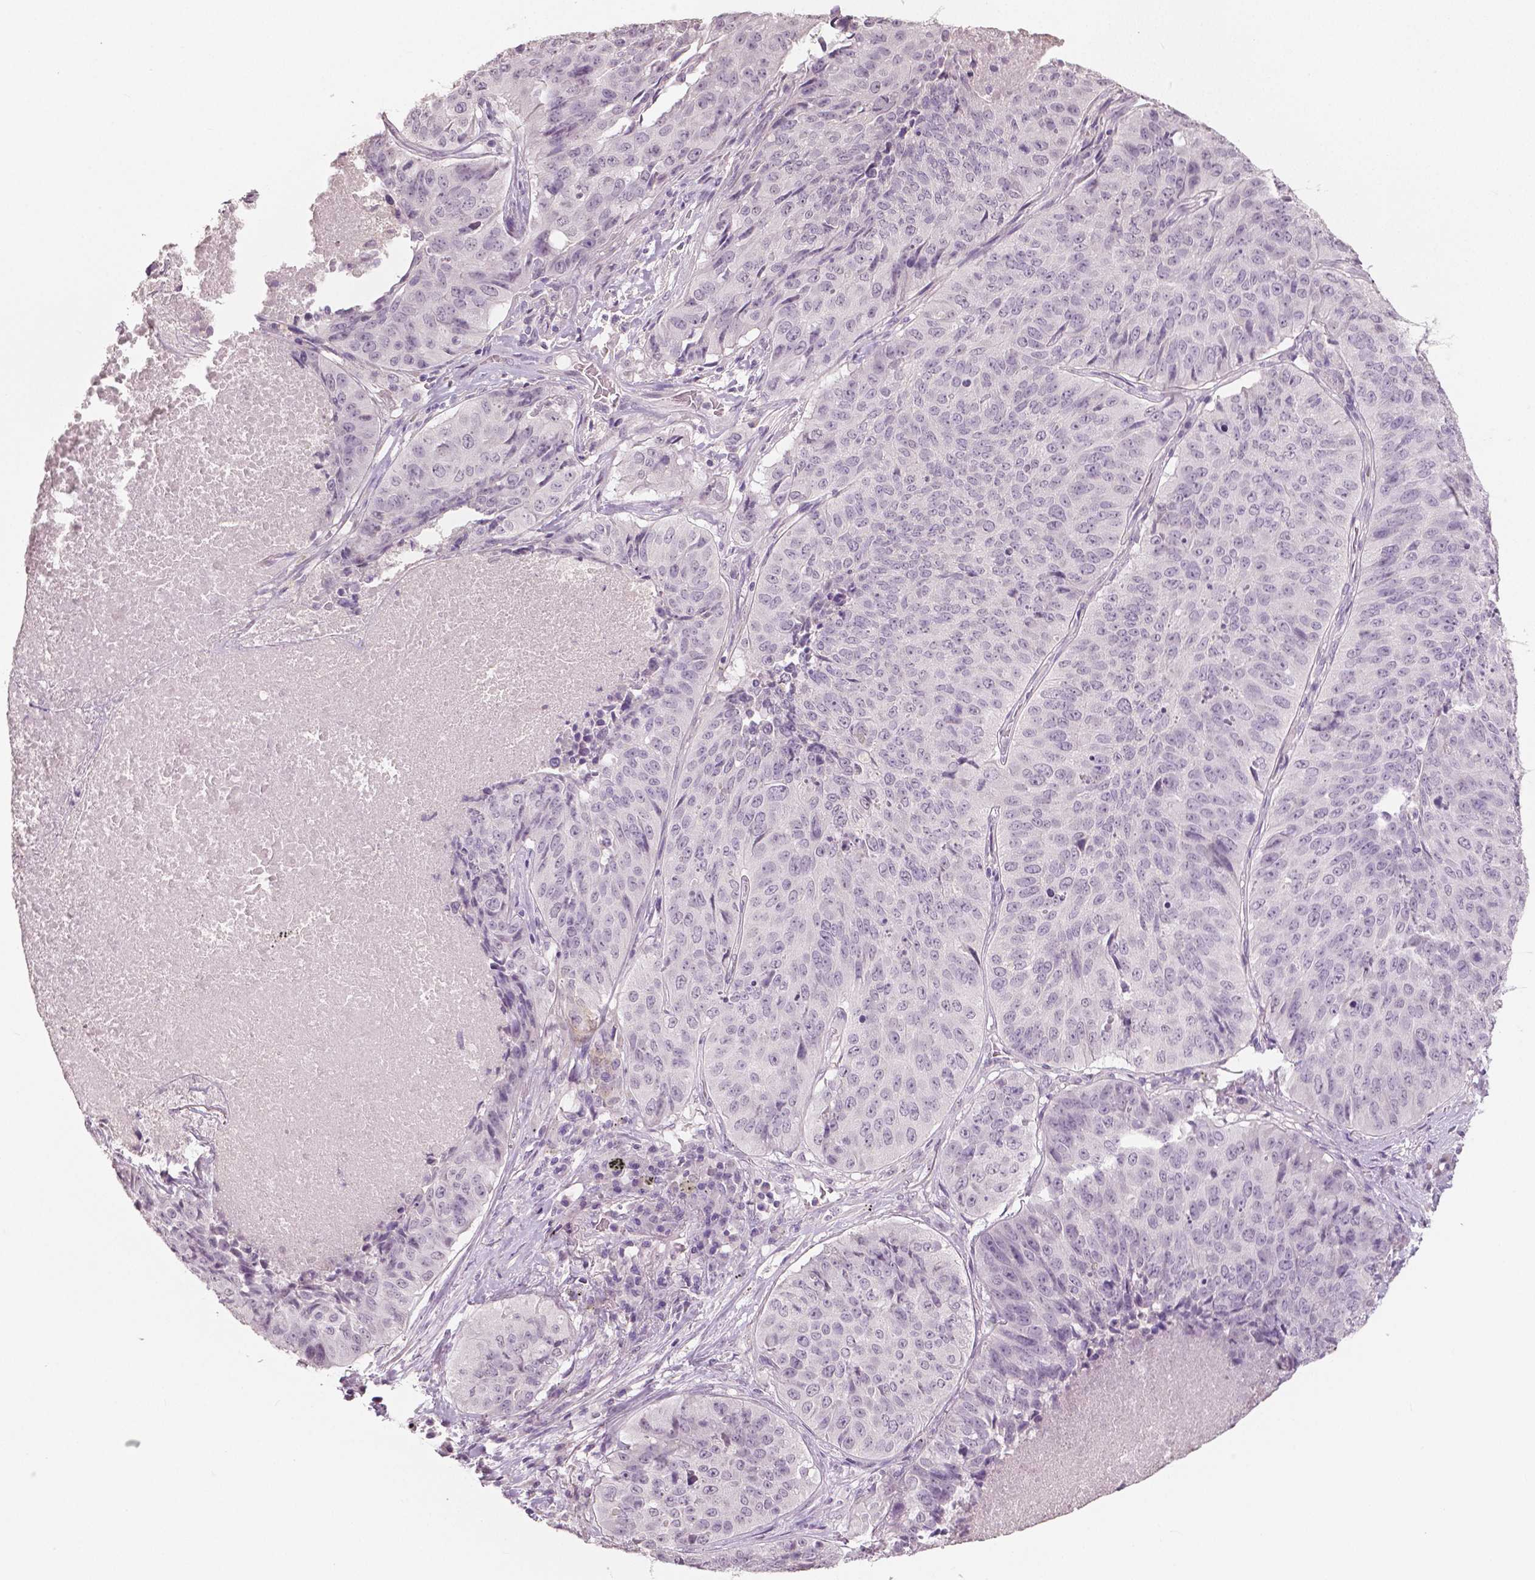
{"staining": {"intensity": "negative", "quantity": "none", "location": "none"}, "tissue": "lung cancer", "cell_type": "Tumor cells", "image_type": "cancer", "snomed": [{"axis": "morphology", "description": "Normal tissue, NOS"}, {"axis": "morphology", "description": "Squamous cell carcinoma, NOS"}, {"axis": "topography", "description": "Bronchus"}, {"axis": "topography", "description": "Lung"}], "caption": "An IHC micrograph of lung cancer is shown. There is no staining in tumor cells of lung cancer. The staining is performed using DAB (3,3'-diaminobenzidine) brown chromogen with nuclei counter-stained in using hematoxylin.", "gene": "NECAB1", "patient": {"sex": "male", "age": 64}}